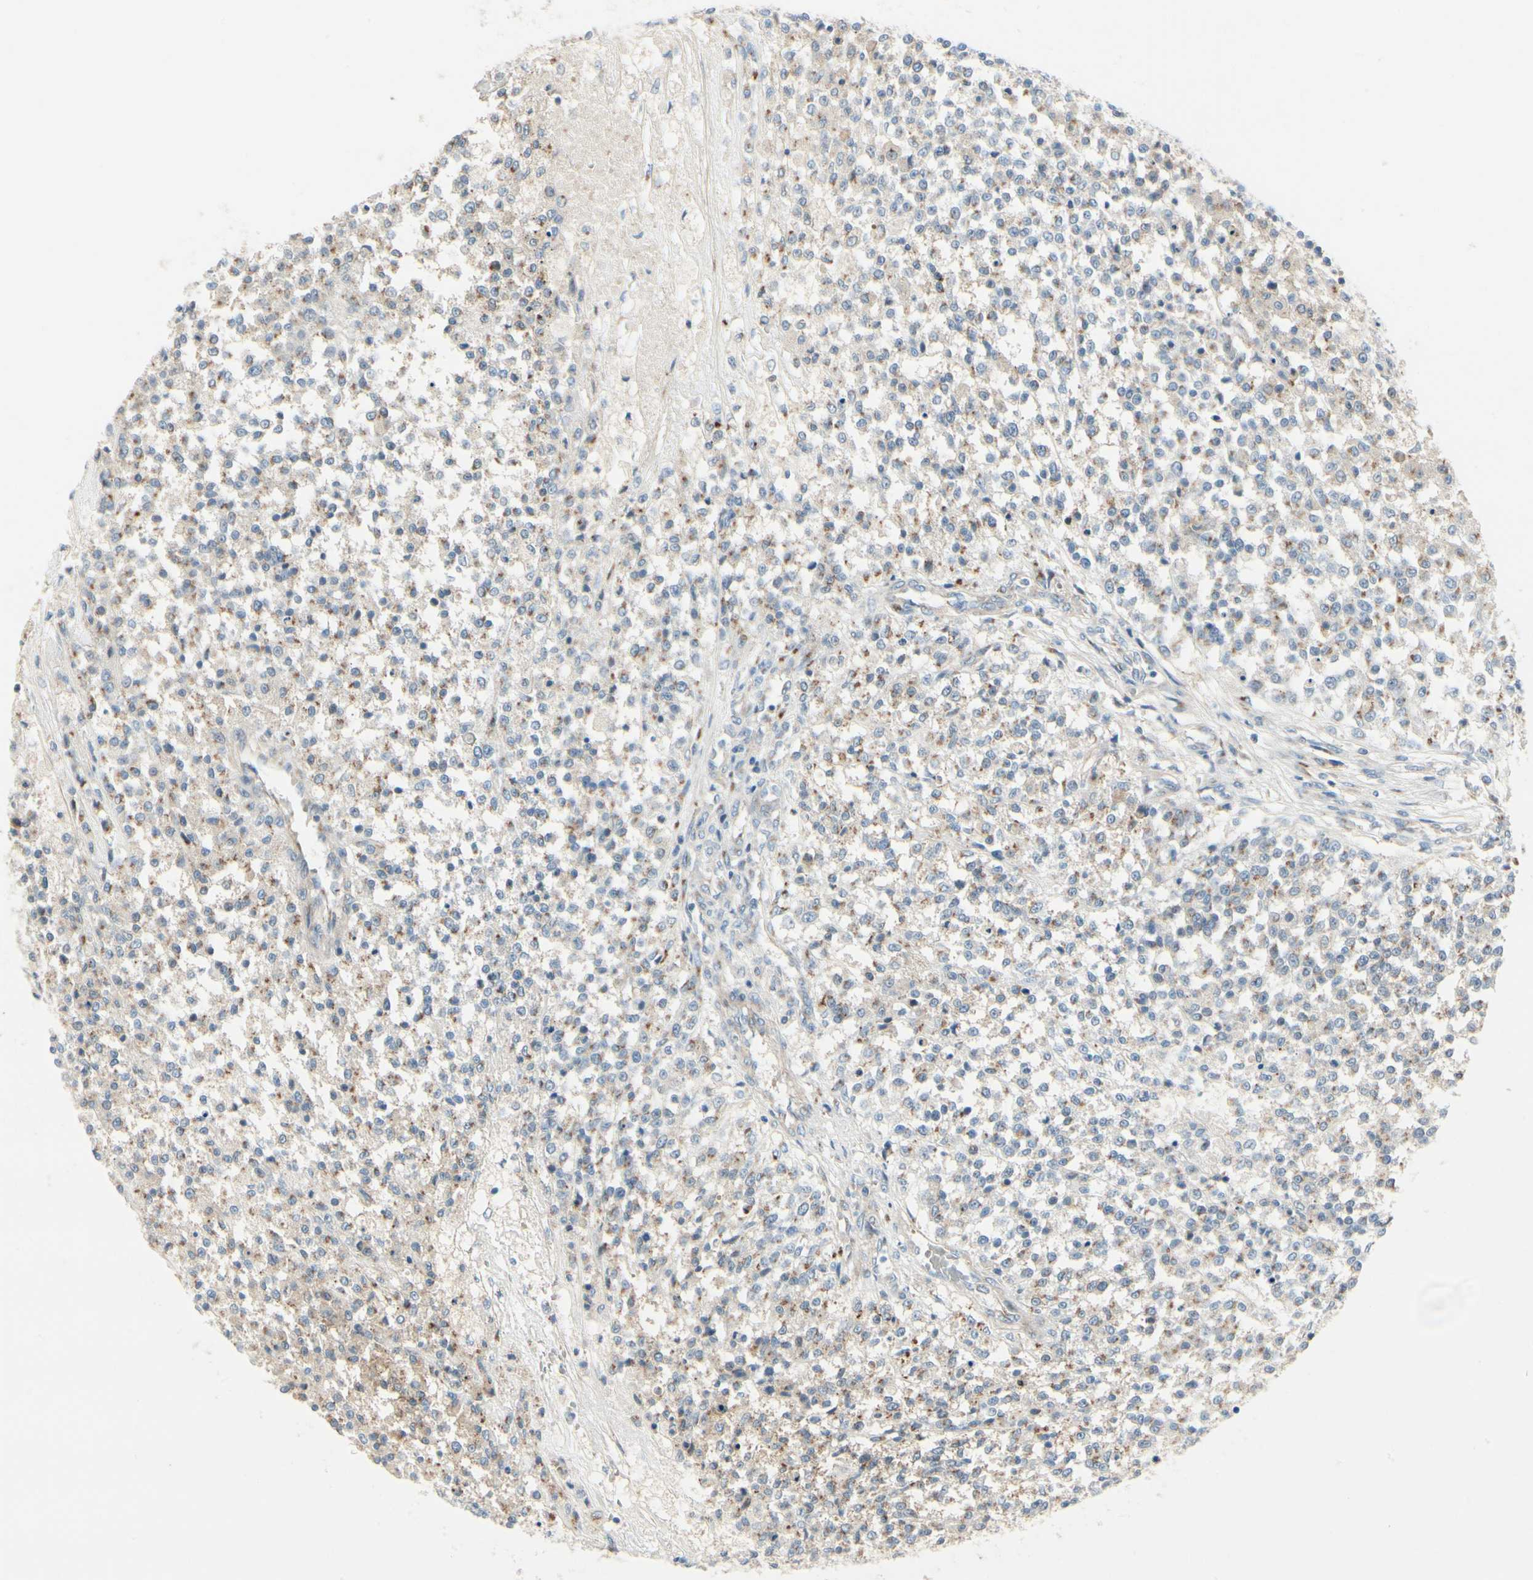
{"staining": {"intensity": "moderate", "quantity": "25%-75%", "location": "cytoplasmic/membranous"}, "tissue": "testis cancer", "cell_type": "Tumor cells", "image_type": "cancer", "snomed": [{"axis": "morphology", "description": "Seminoma, NOS"}, {"axis": "topography", "description": "Testis"}], "caption": "This photomicrograph demonstrates immunohistochemistry staining of seminoma (testis), with medium moderate cytoplasmic/membranous staining in approximately 25%-75% of tumor cells.", "gene": "ABCA3", "patient": {"sex": "male", "age": 59}}